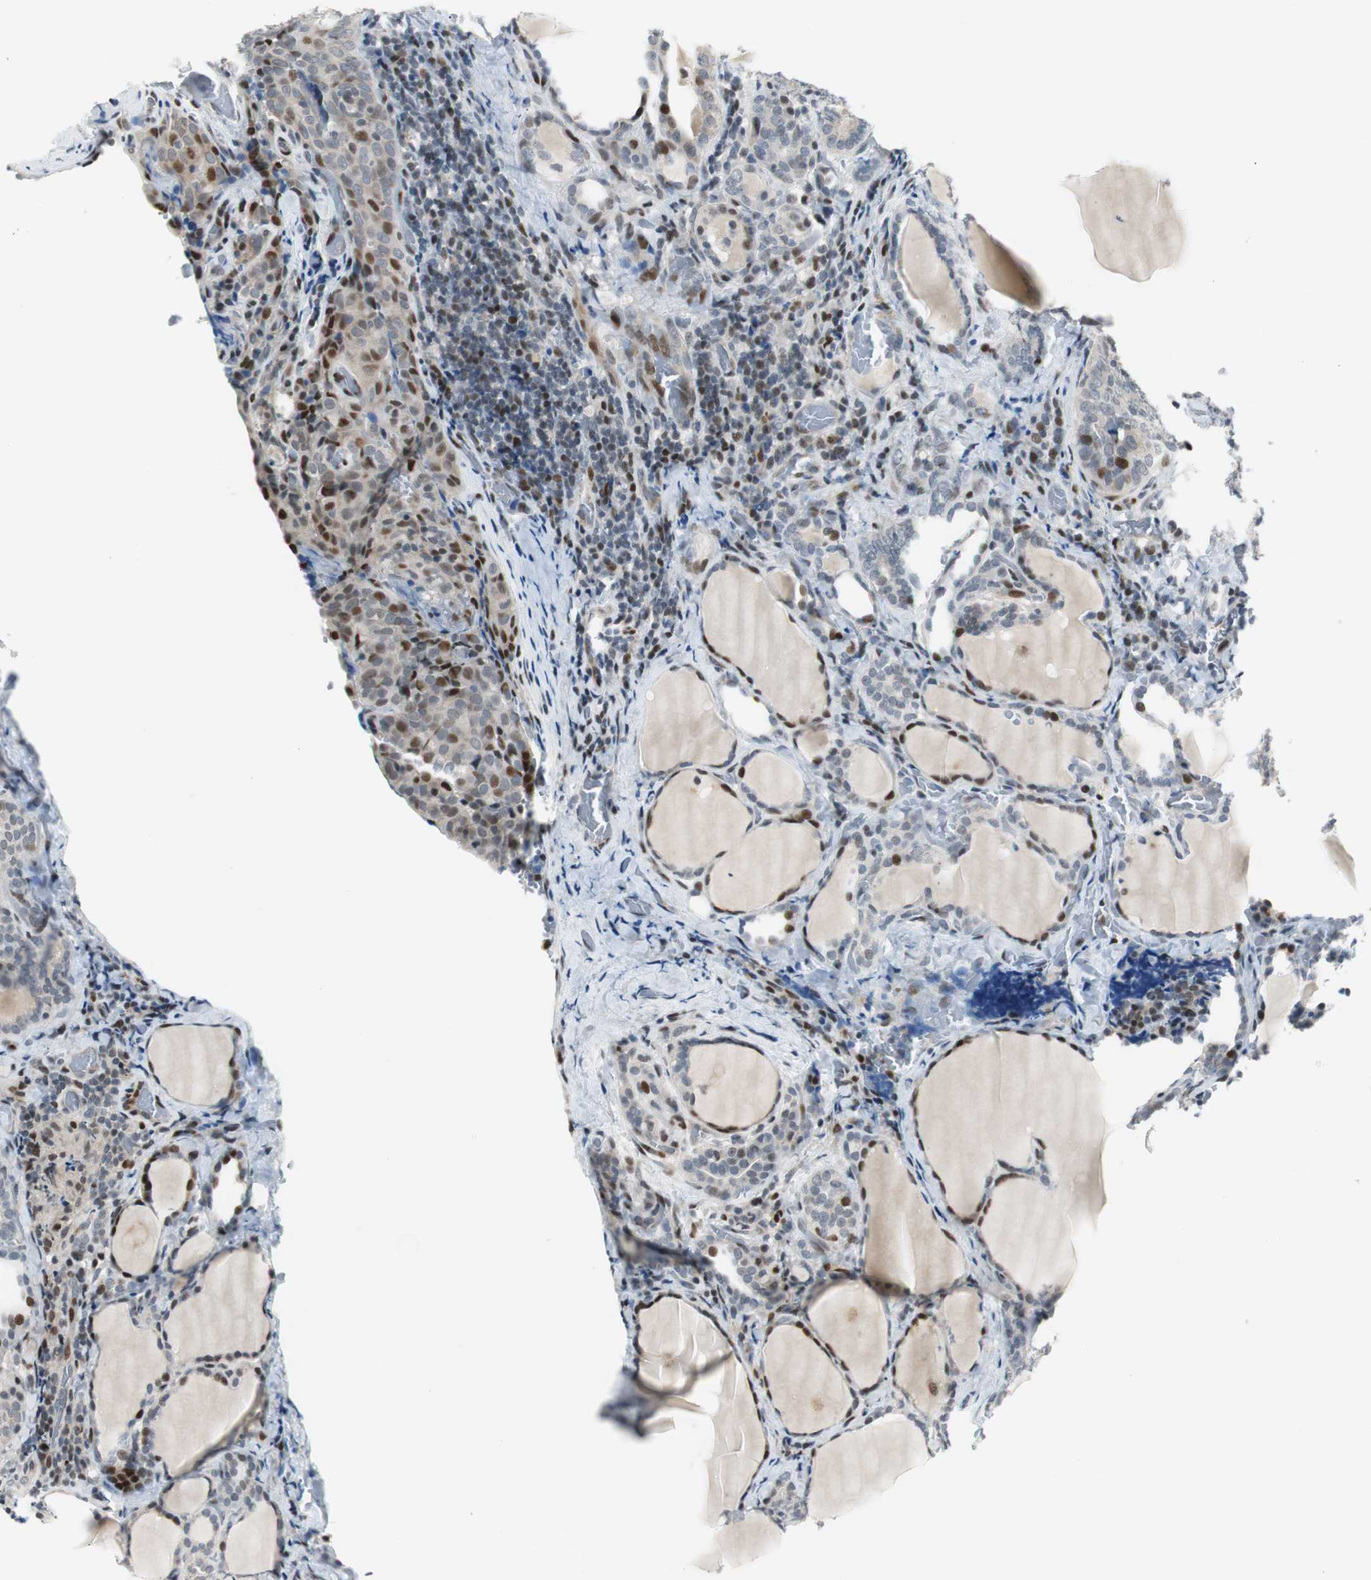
{"staining": {"intensity": "strong", "quantity": "25%-75%", "location": "nuclear"}, "tissue": "thyroid cancer", "cell_type": "Tumor cells", "image_type": "cancer", "snomed": [{"axis": "morphology", "description": "Papillary adenocarcinoma, NOS"}, {"axis": "topography", "description": "Thyroid gland"}], "caption": "Thyroid cancer (papillary adenocarcinoma) tissue shows strong nuclear expression in approximately 25%-75% of tumor cells (brown staining indicates protein expression, while blue staining denotes nuclei).", "gene": "RAD1", "patient": {"sex": "female", "age": 30}}